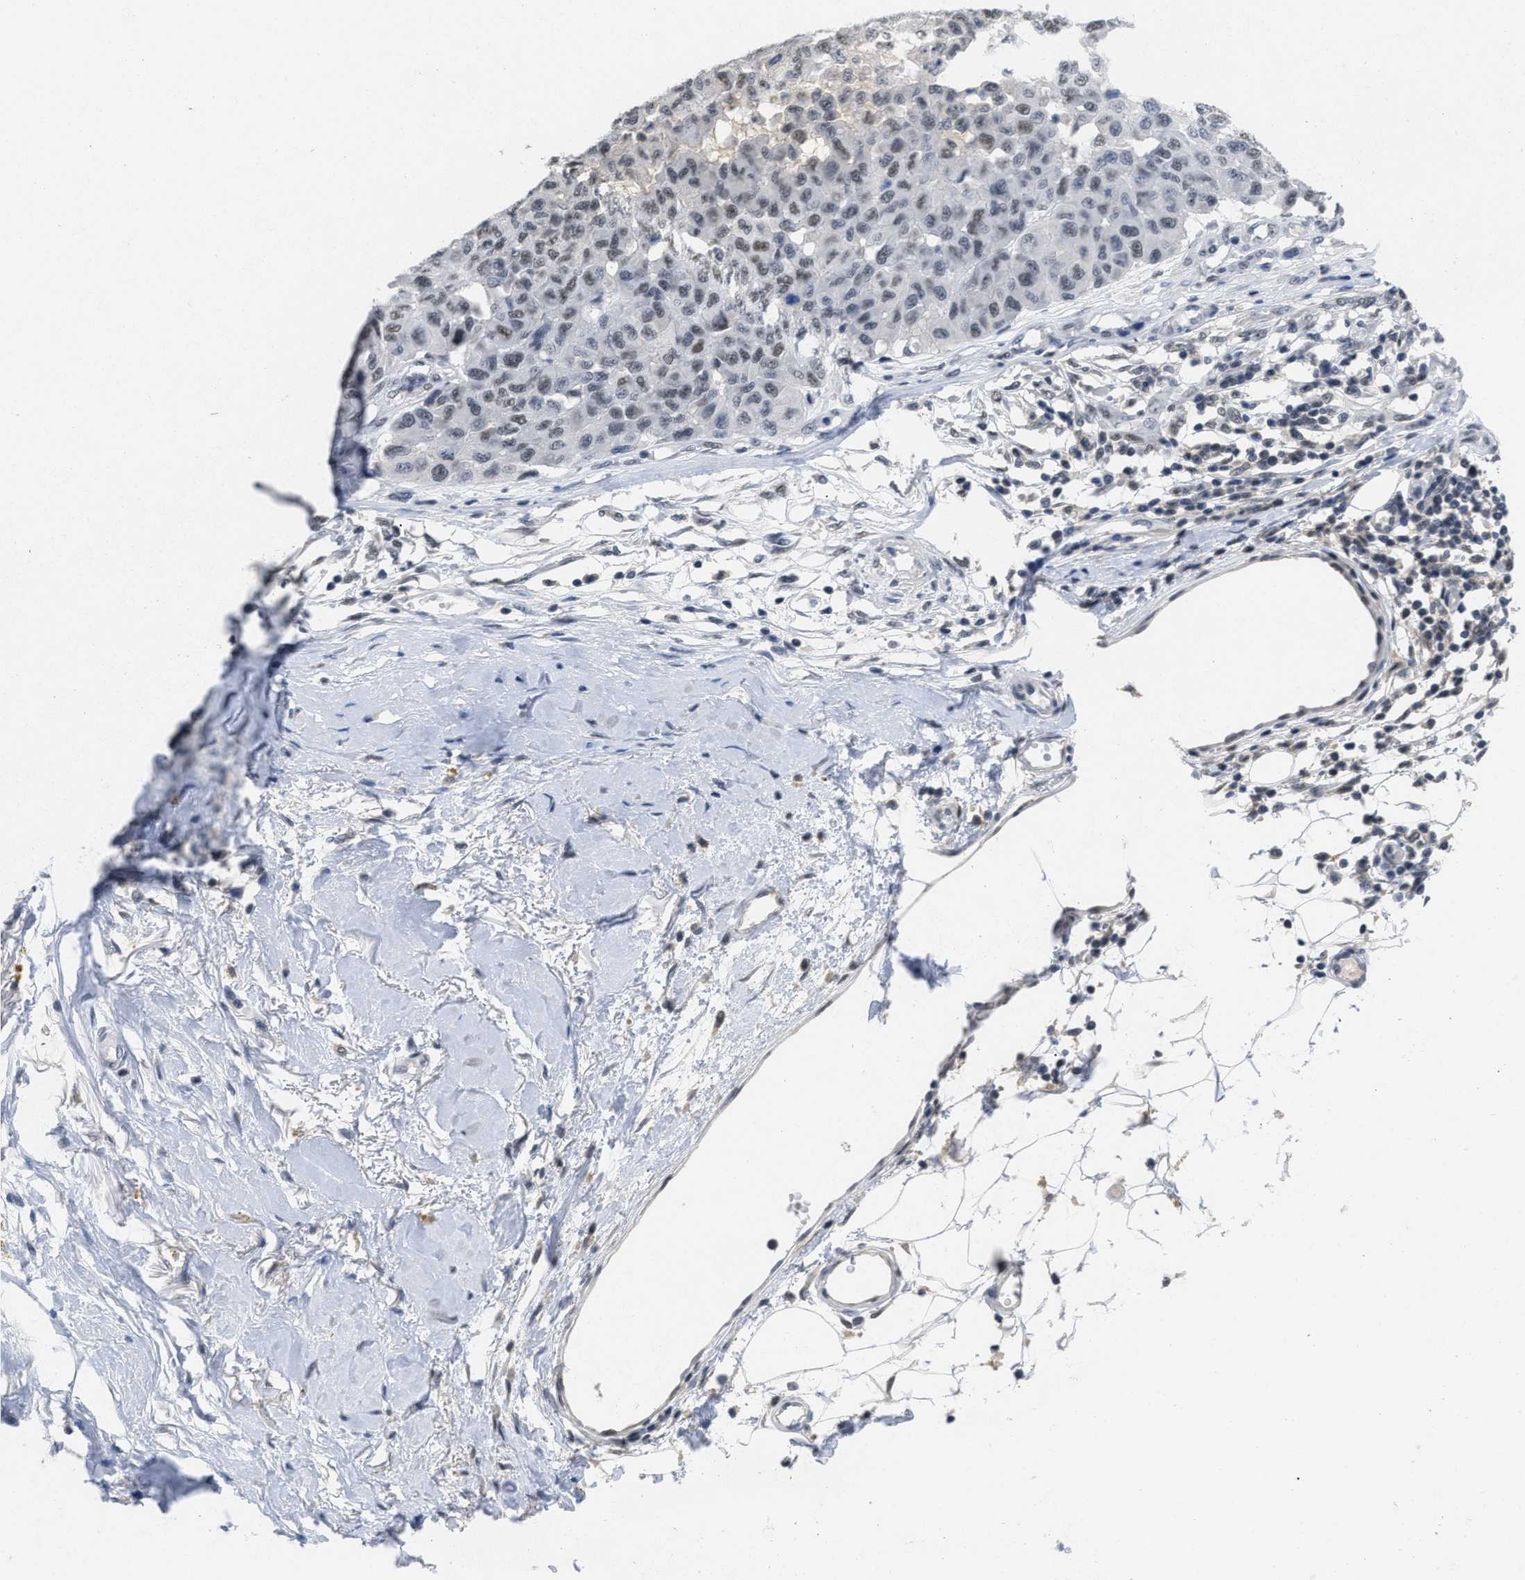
{"staining": {"intensity": "weak", "quantity": "25%-75%", "location": "nuclear"}, "tissue": "melanoma", "cell_type": "Tumor cells", "image_type": "cancer", "snomed": [{"axis": "morphology", "description": "Normal tissue, NOS"}, {"axis": "morphology", "description": "Malignant melanoma, NOS"}, {"axis": "topography", "description": "Skin"}], "caption": "Immunohistochemistry staining of malignant melanoma, which reveals low levels of weak nuclear staining in about 25%-75% of tumor cells indicating weak nuclear protein positivity. The staining was performed using DAB (3,3'-diaminobenzidine) (brown) for protein detection and nuclei were counterstained in hematoxylin (blue).", "gene": "GGNBP2", "patient": {"sex": "male", "age": 62}}